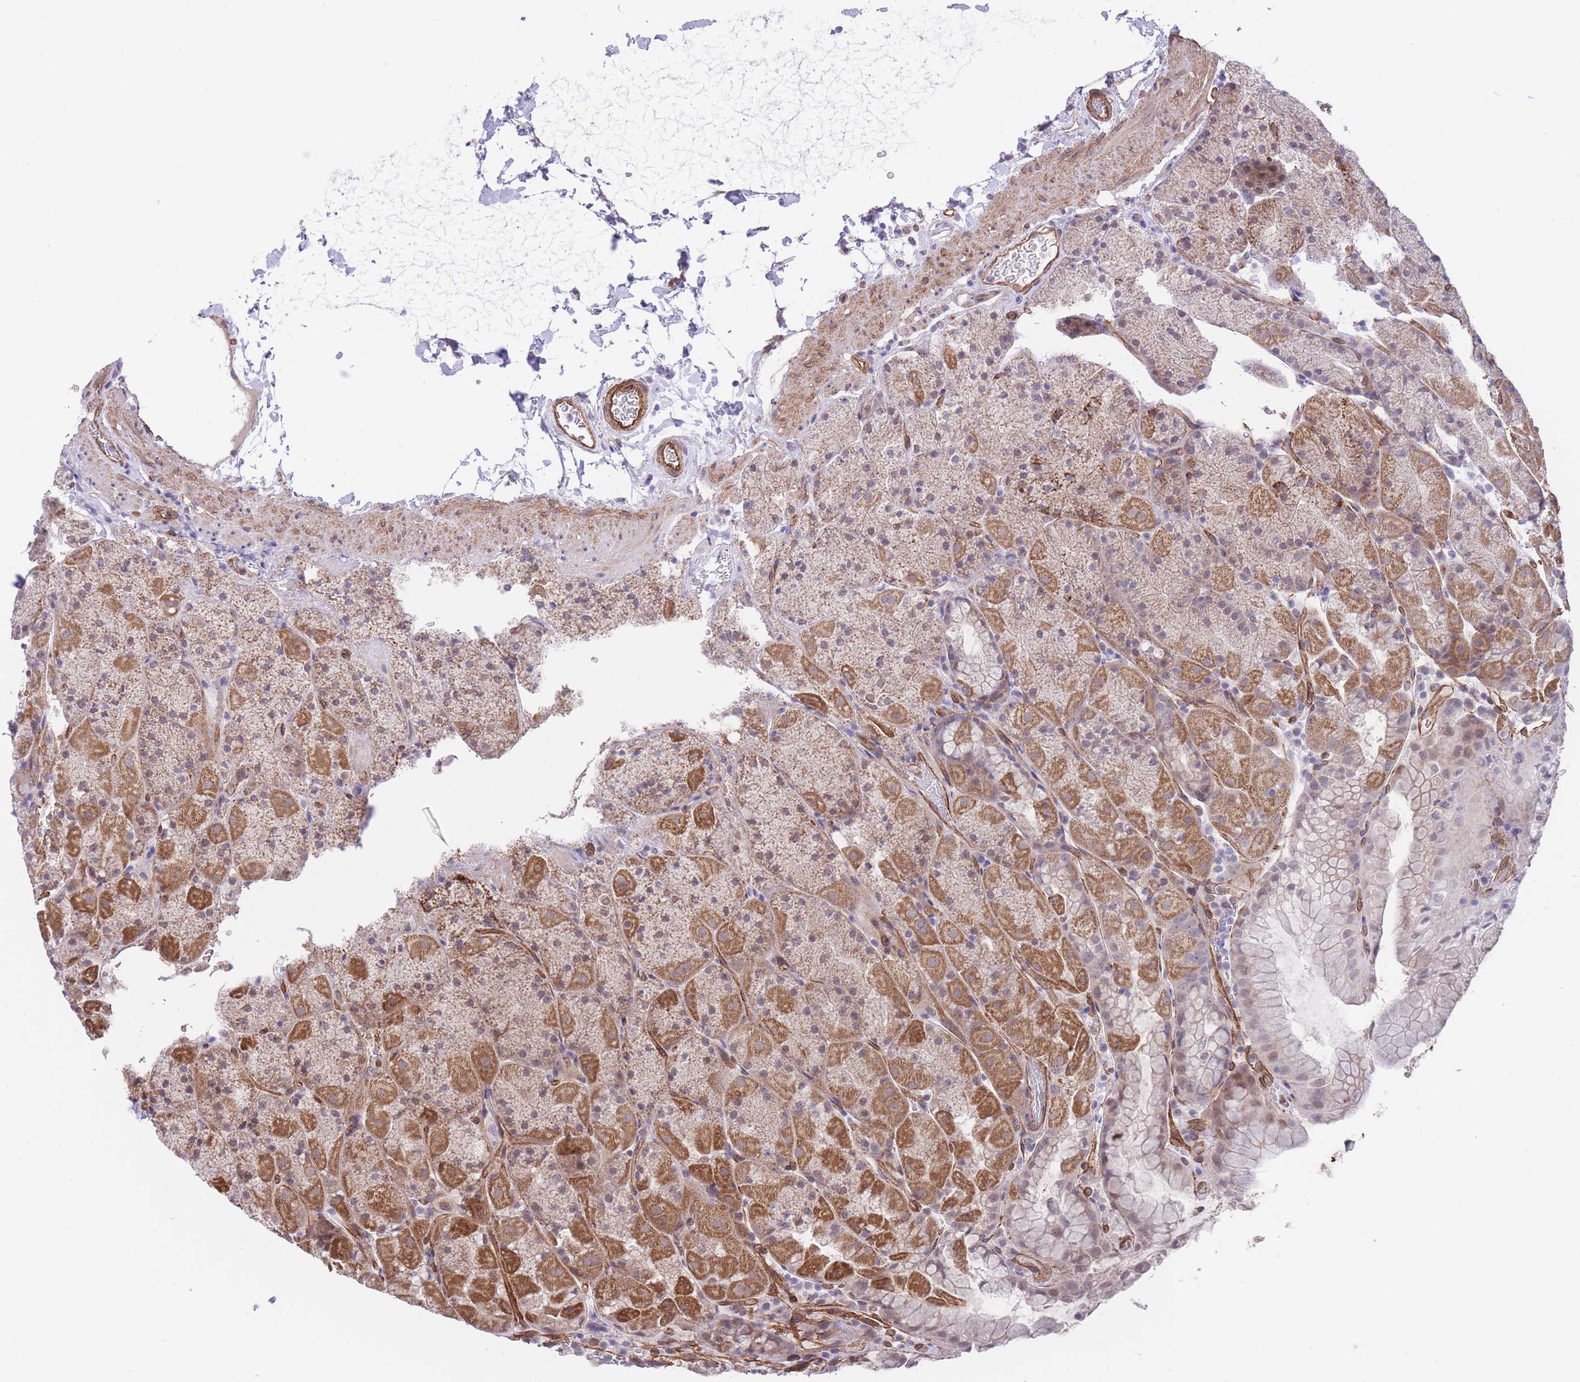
{"staining": {"intensity": "strong", "quantity": "<25%", "location": "cytoplasmic/membranous"}, "tissue": "stomach", "cell_type": "Glandular cells", "image_type": "normal", "snomed": [{"axis": "morphology", "description": "Normal tissue, NOS"}, {"axis": "topography", "description": "Stomach, upper"}, {"axis": "topography", "description": "Stomach, lower"}], "caption": "IHC micrograph of benign stomach: stomach stained using immunohistochemistry exhibits medium levels of strong protein expression localized specifically in the cytoplasmic/membranous of glandular cells, appearing as a cytoplasmic/membranous brown color.", "gene": "QTRT1", "patient": {"sex": "male", "age": 67}}